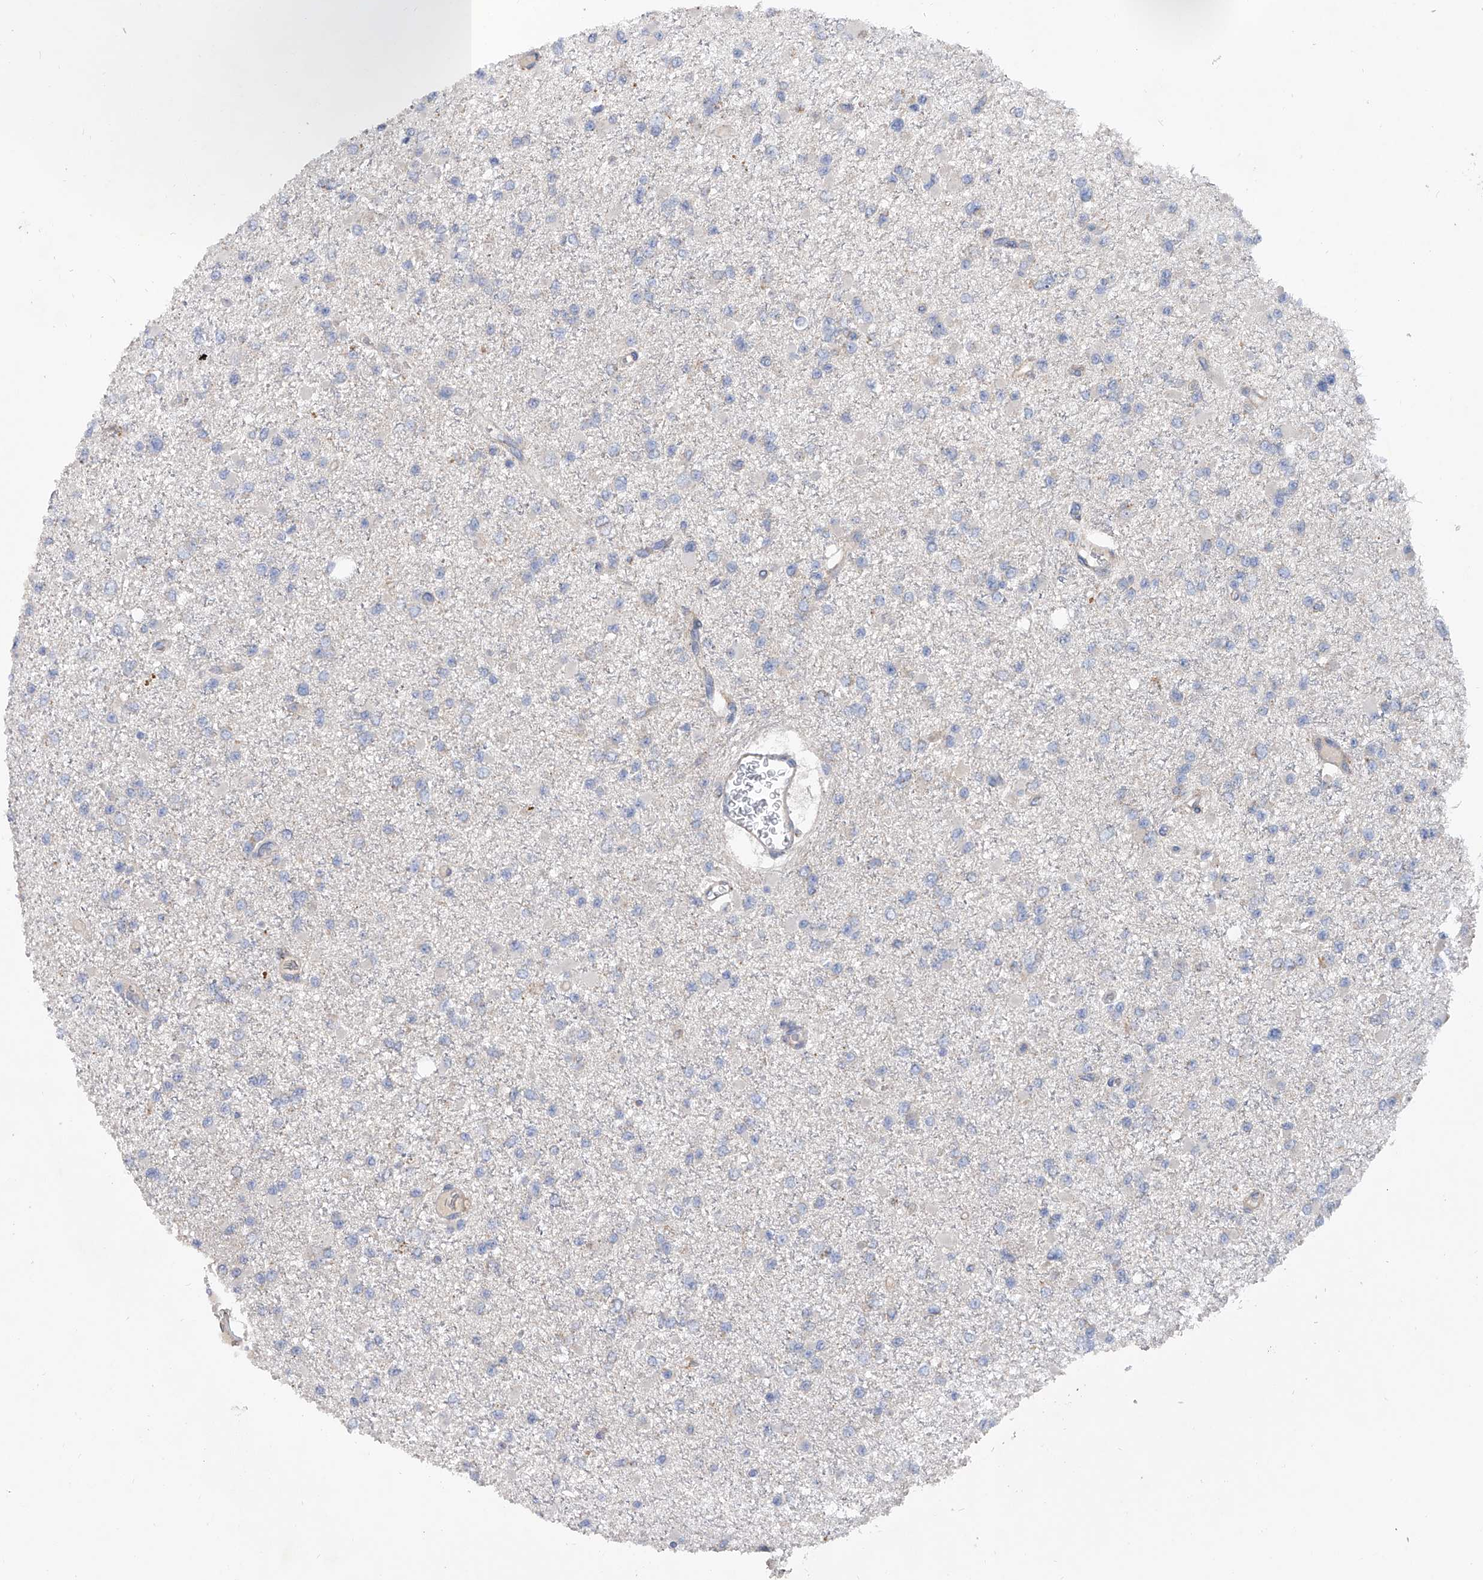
{"staining": {"intensity": "negative", "quantity": "none", "location": "none"}, "tissue": "glioma", "cell_type": "Tumor cells", "image_type": "cancer", "snomed": [{"axis": "morphology", "description": "Glioma, malignant, Low grade"}, {"axis": "topography", "description": "Brain"}], "caption": "A photomicrograph of malignant glioma (low-grade) stained for a protein shows no brown staining in tumor cells.", "gene": "PDSS2", "patient": {"sex": "female", "age": 22}}